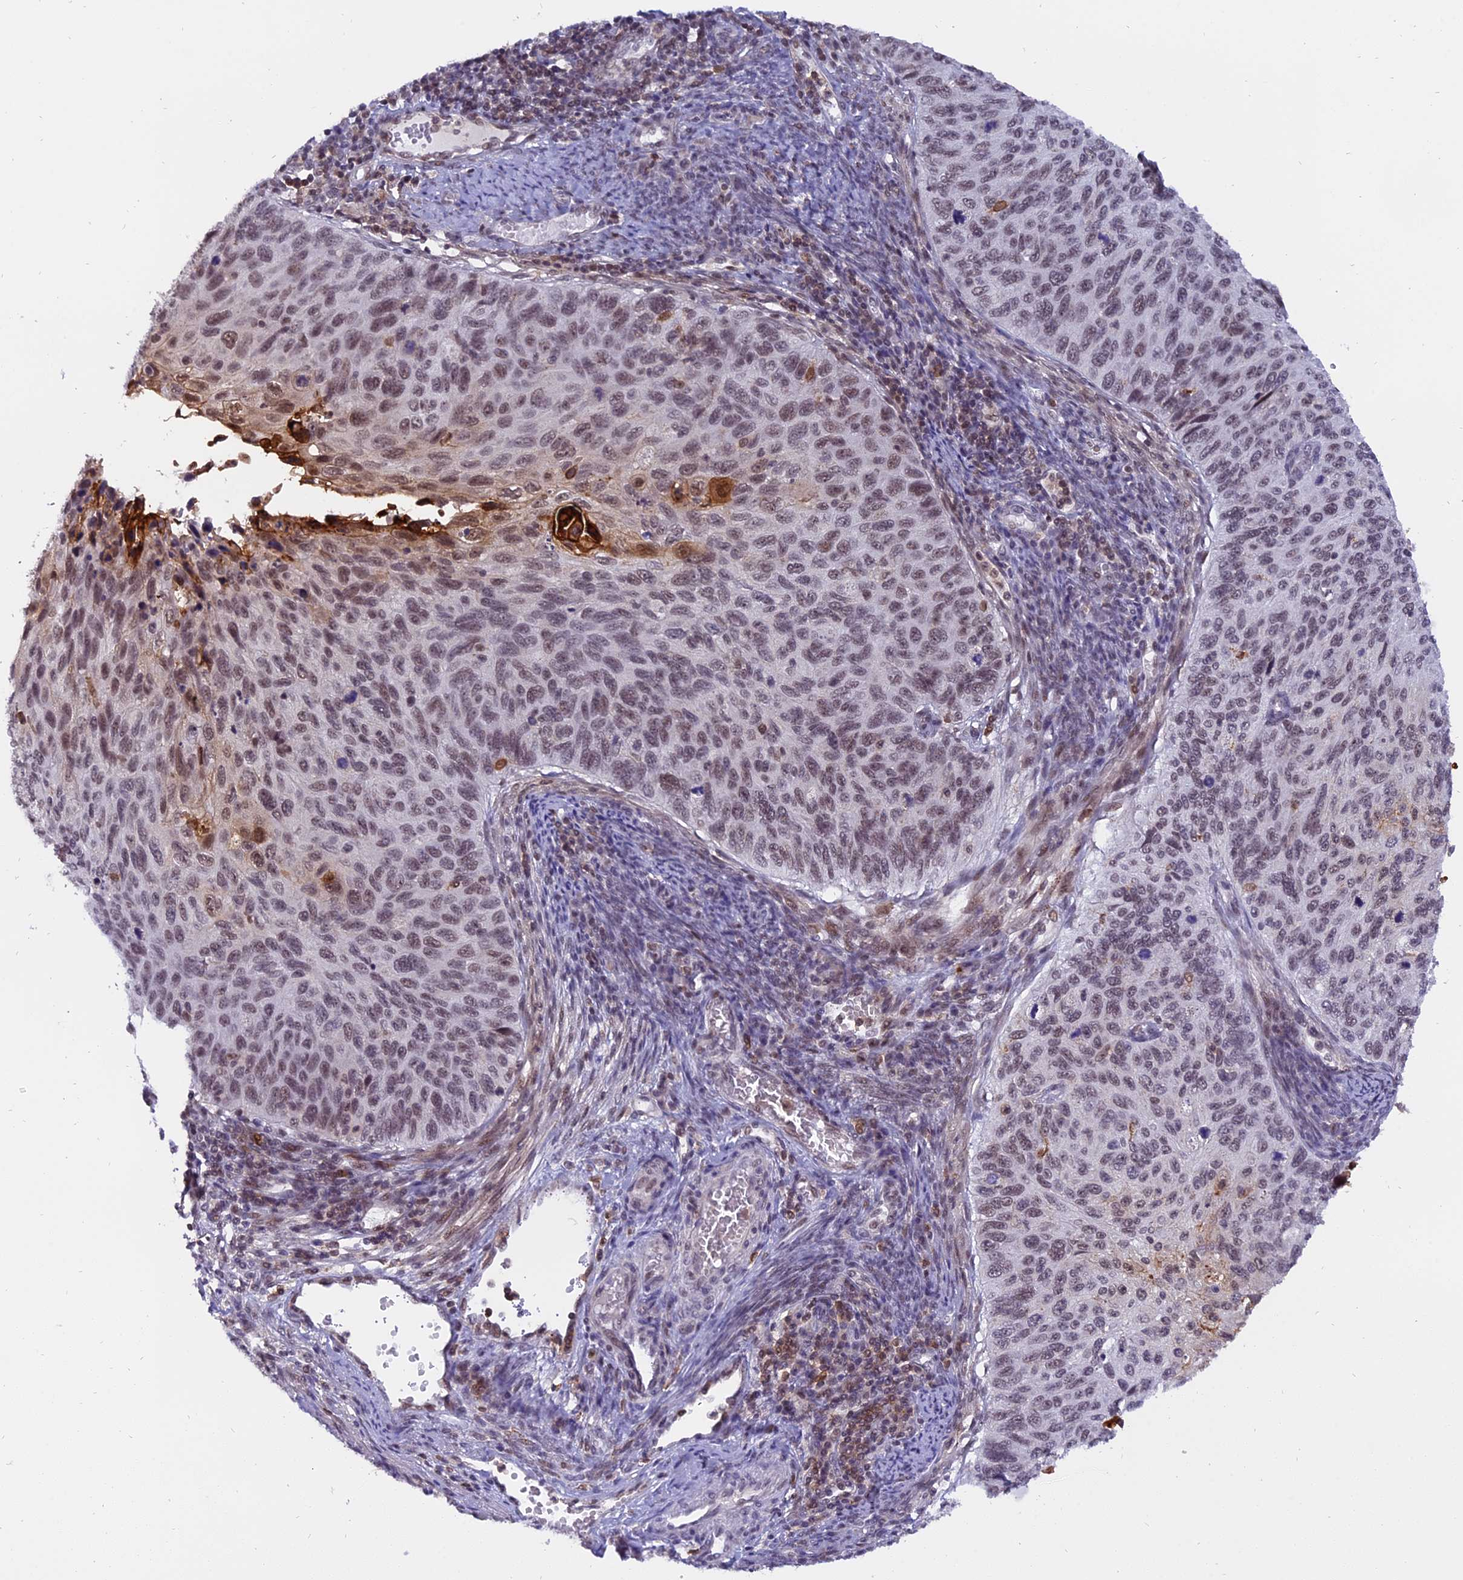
{"staining": {"intensity": "moderate", "quantity": "25%-75%", "location": "nuclear"}, "tissue": "cervical cancer", "cell_type": "Tumor cells", "image_type": "cancer", "snomed": [{"axis": "morphology", "description": "Squamous cell carcinoma, NOS"}, {"axis": "topography", "description": "Cervix"}], "caption": "Cervical squamous cell carcinoma stained with IHC displays moderate nuclear staining in about 25%-75% of tumor cells.", "gene": "TADA3", "patient": {"sex": "female", "age": 70}}